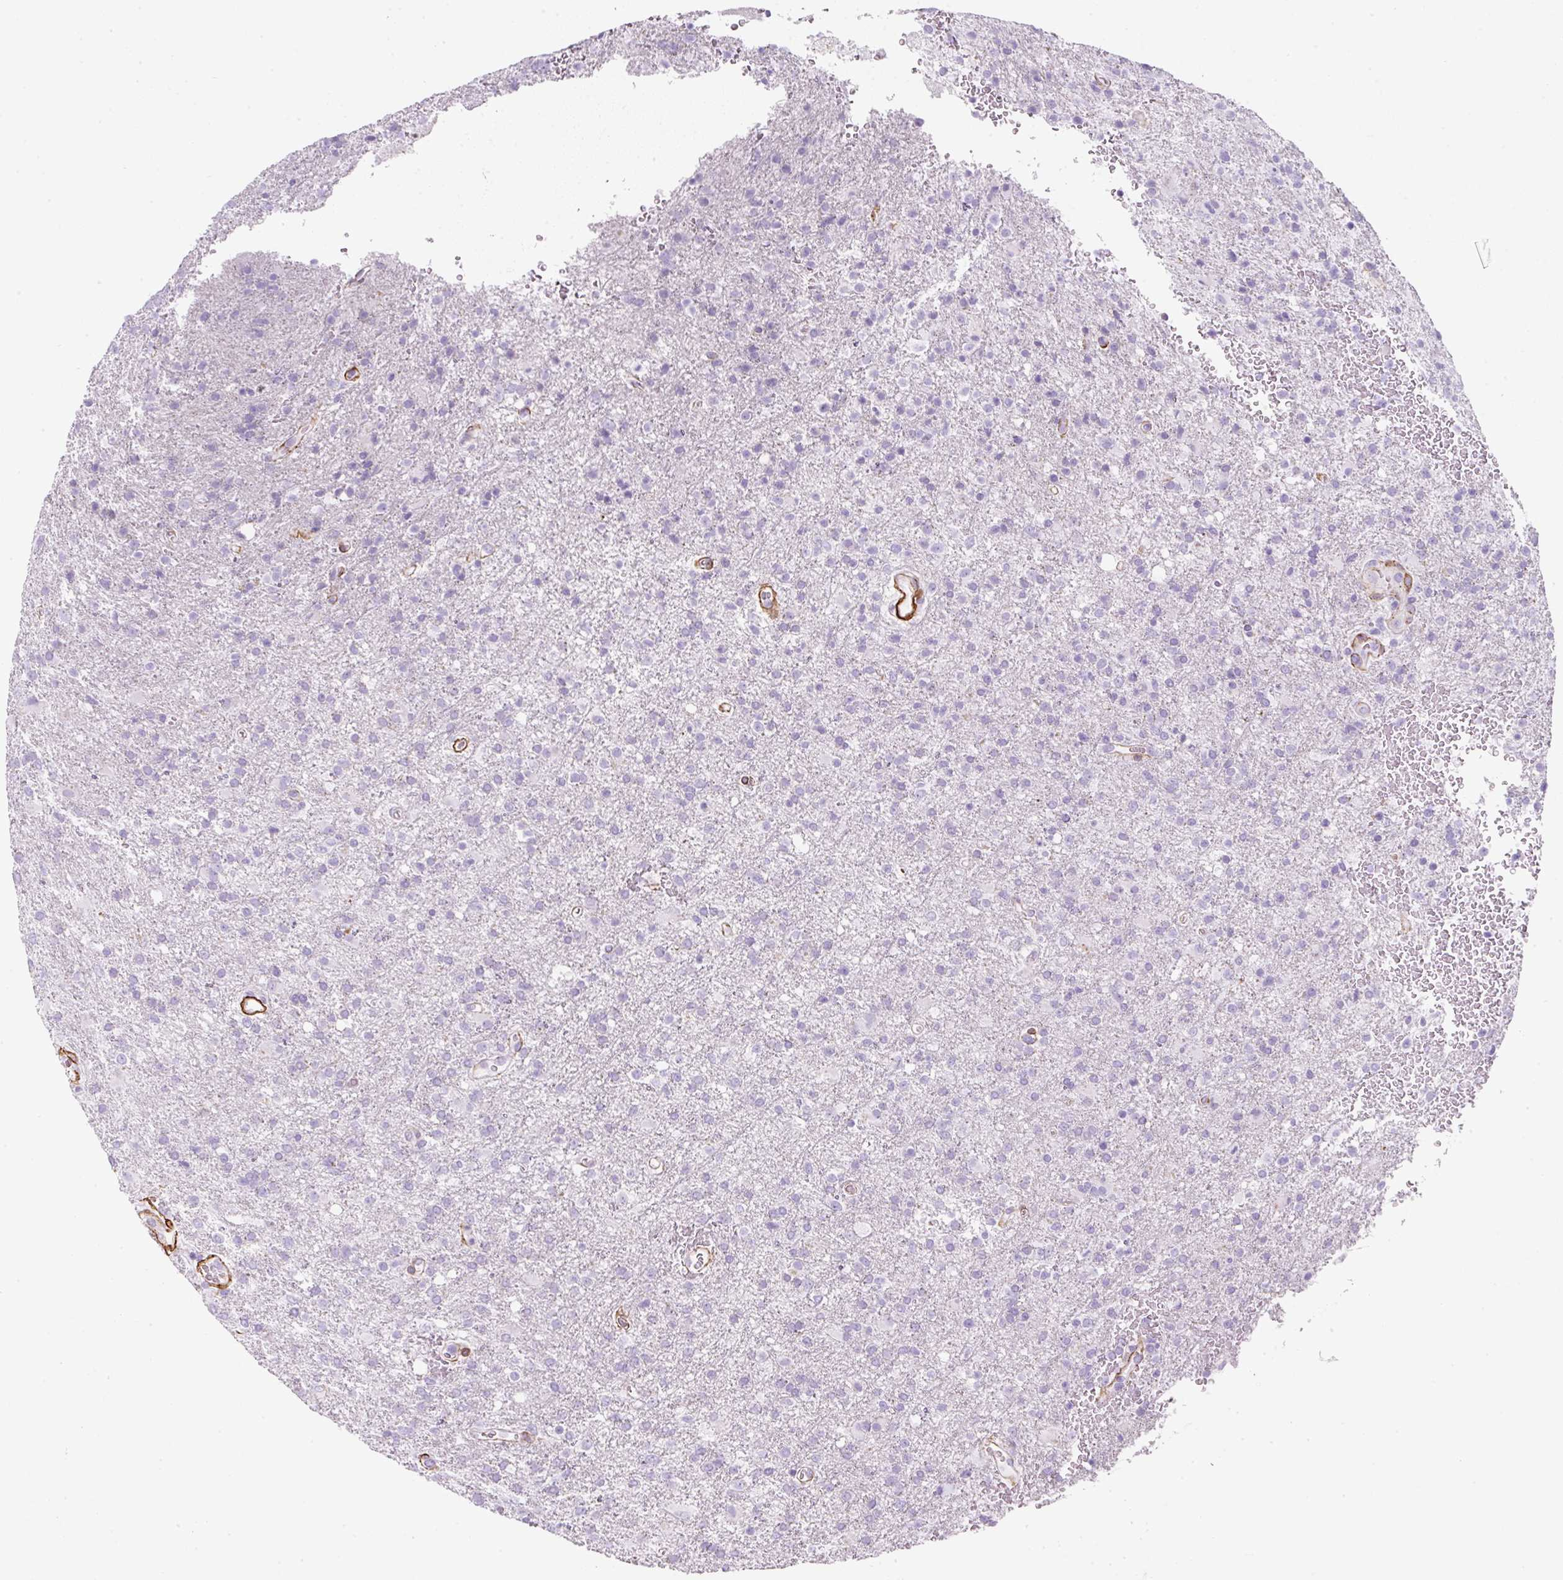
{"staining": {"intensity": "negative", "quantity": "none", "location": "none"}, "tissue": "glioma", "cell_type": "Tumor cells", "image_type": "cancer", "snomed": [{"axis": "morphology", "description": "Glioma, malignant, High grade"}, {"axis": "topography", "description": "Brain"}], "caption": "This photomicrograph is of malignant glioma (high-grade) stained with immunohistochemistry (IHC) to label a protein in brown with the nuclei are counter-stained blue. There is no expression in tumor cells.", "gene": "CAVIN3", "patient": {"sex": "female", "age": 74}}